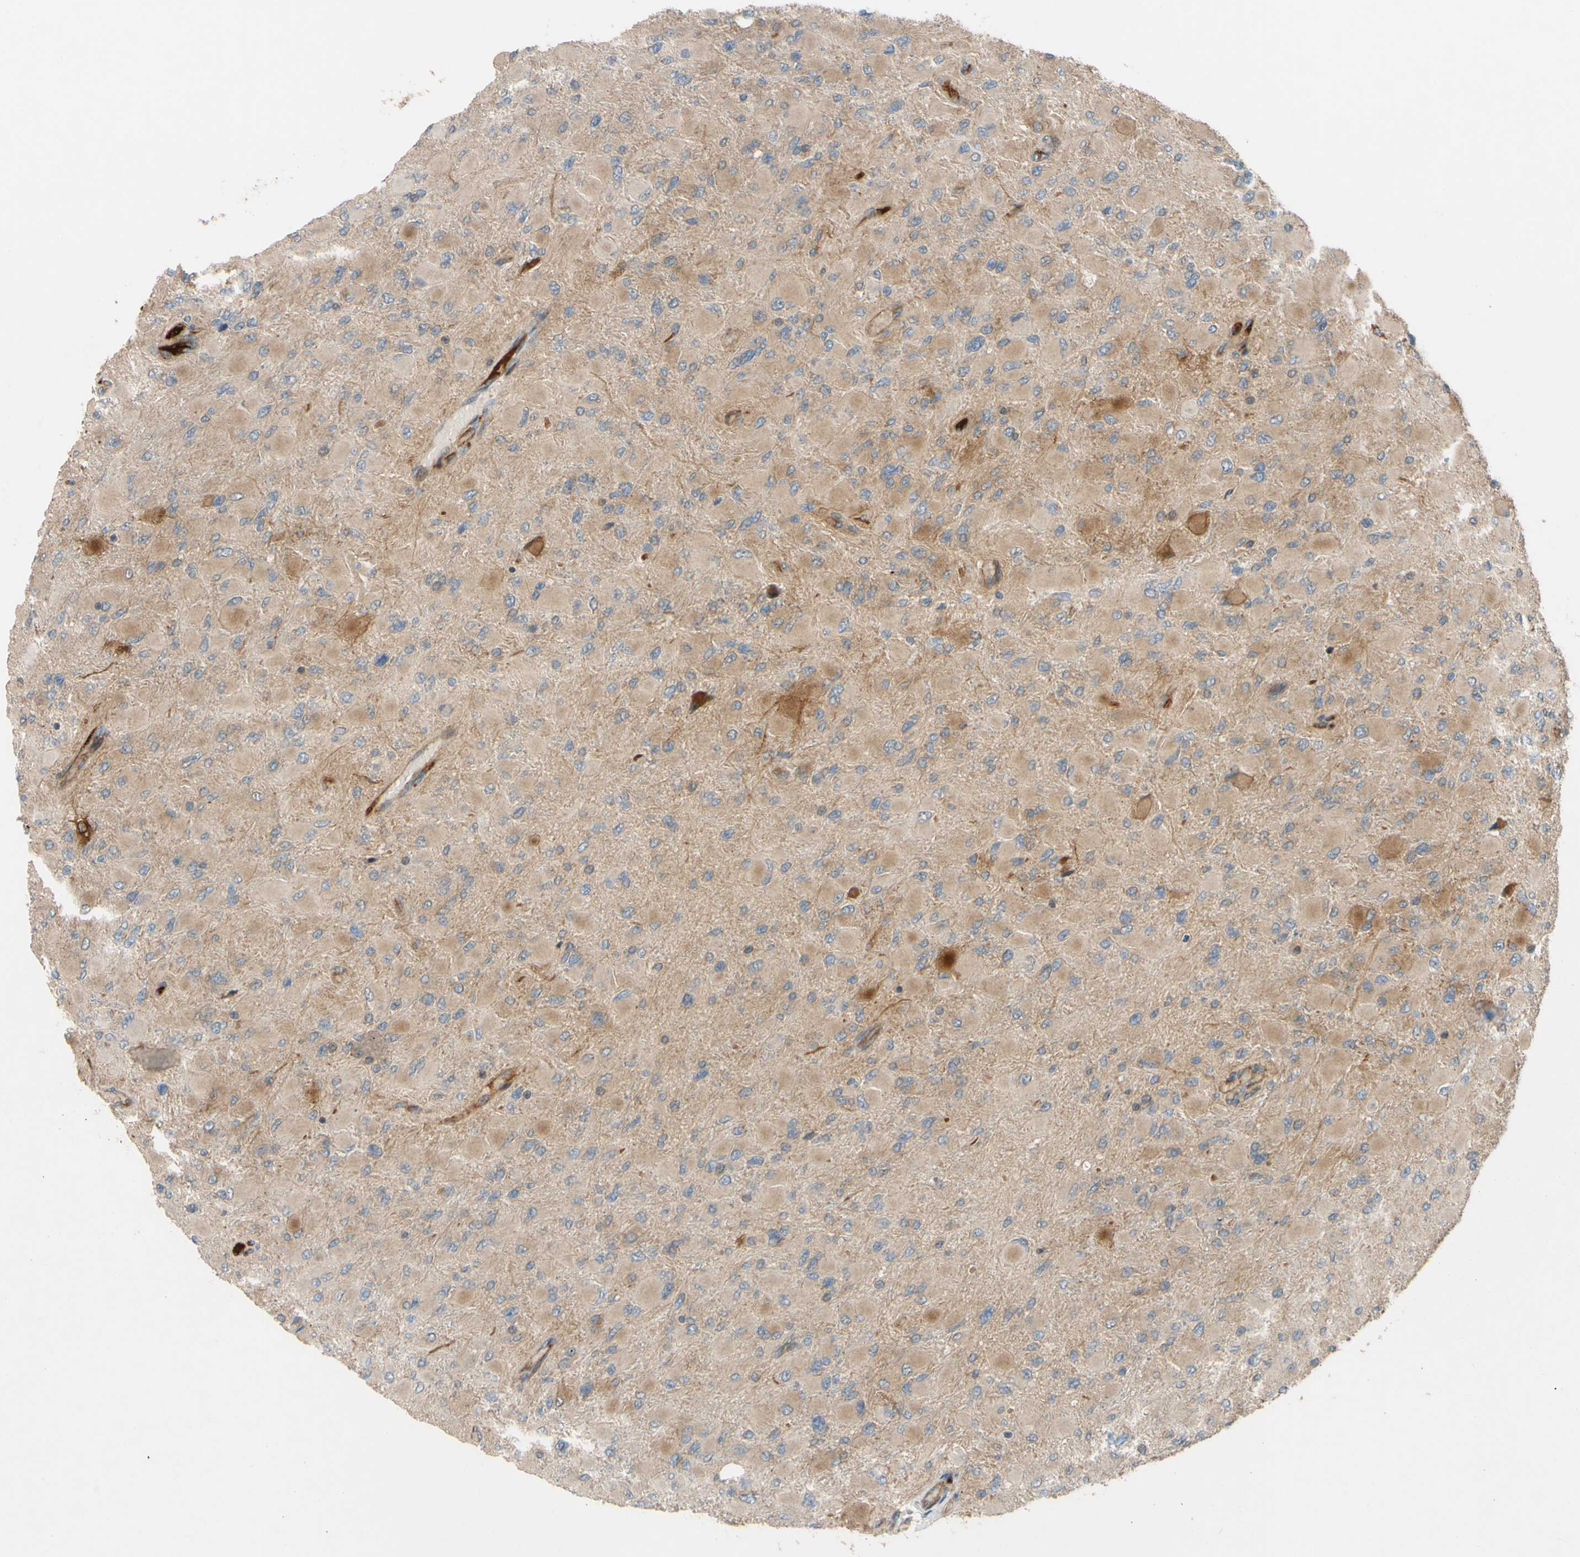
{"staining": {"intensity": "moderate", "quantity": "<25%", "location": "cytoplasmic/membranous"}, "tissue": "glioma", "cell_type": "Tumor cells", "image_type": "cancer", "snomed": [{"axis": "morphology", "description": "Glioma, malignant, High grade"}, {"axis": "topography", "description": "Cerebral cortex"}], "caption": "High-power microscopy captured an immunohistochemistry (IHC) photomicrograph of glioma, revealing moderate cytoplasmic/membranous expression in about <25% of tumor cells.", "gene": "SPTLC1", "patient": {"sex": "female", "age": 36}}